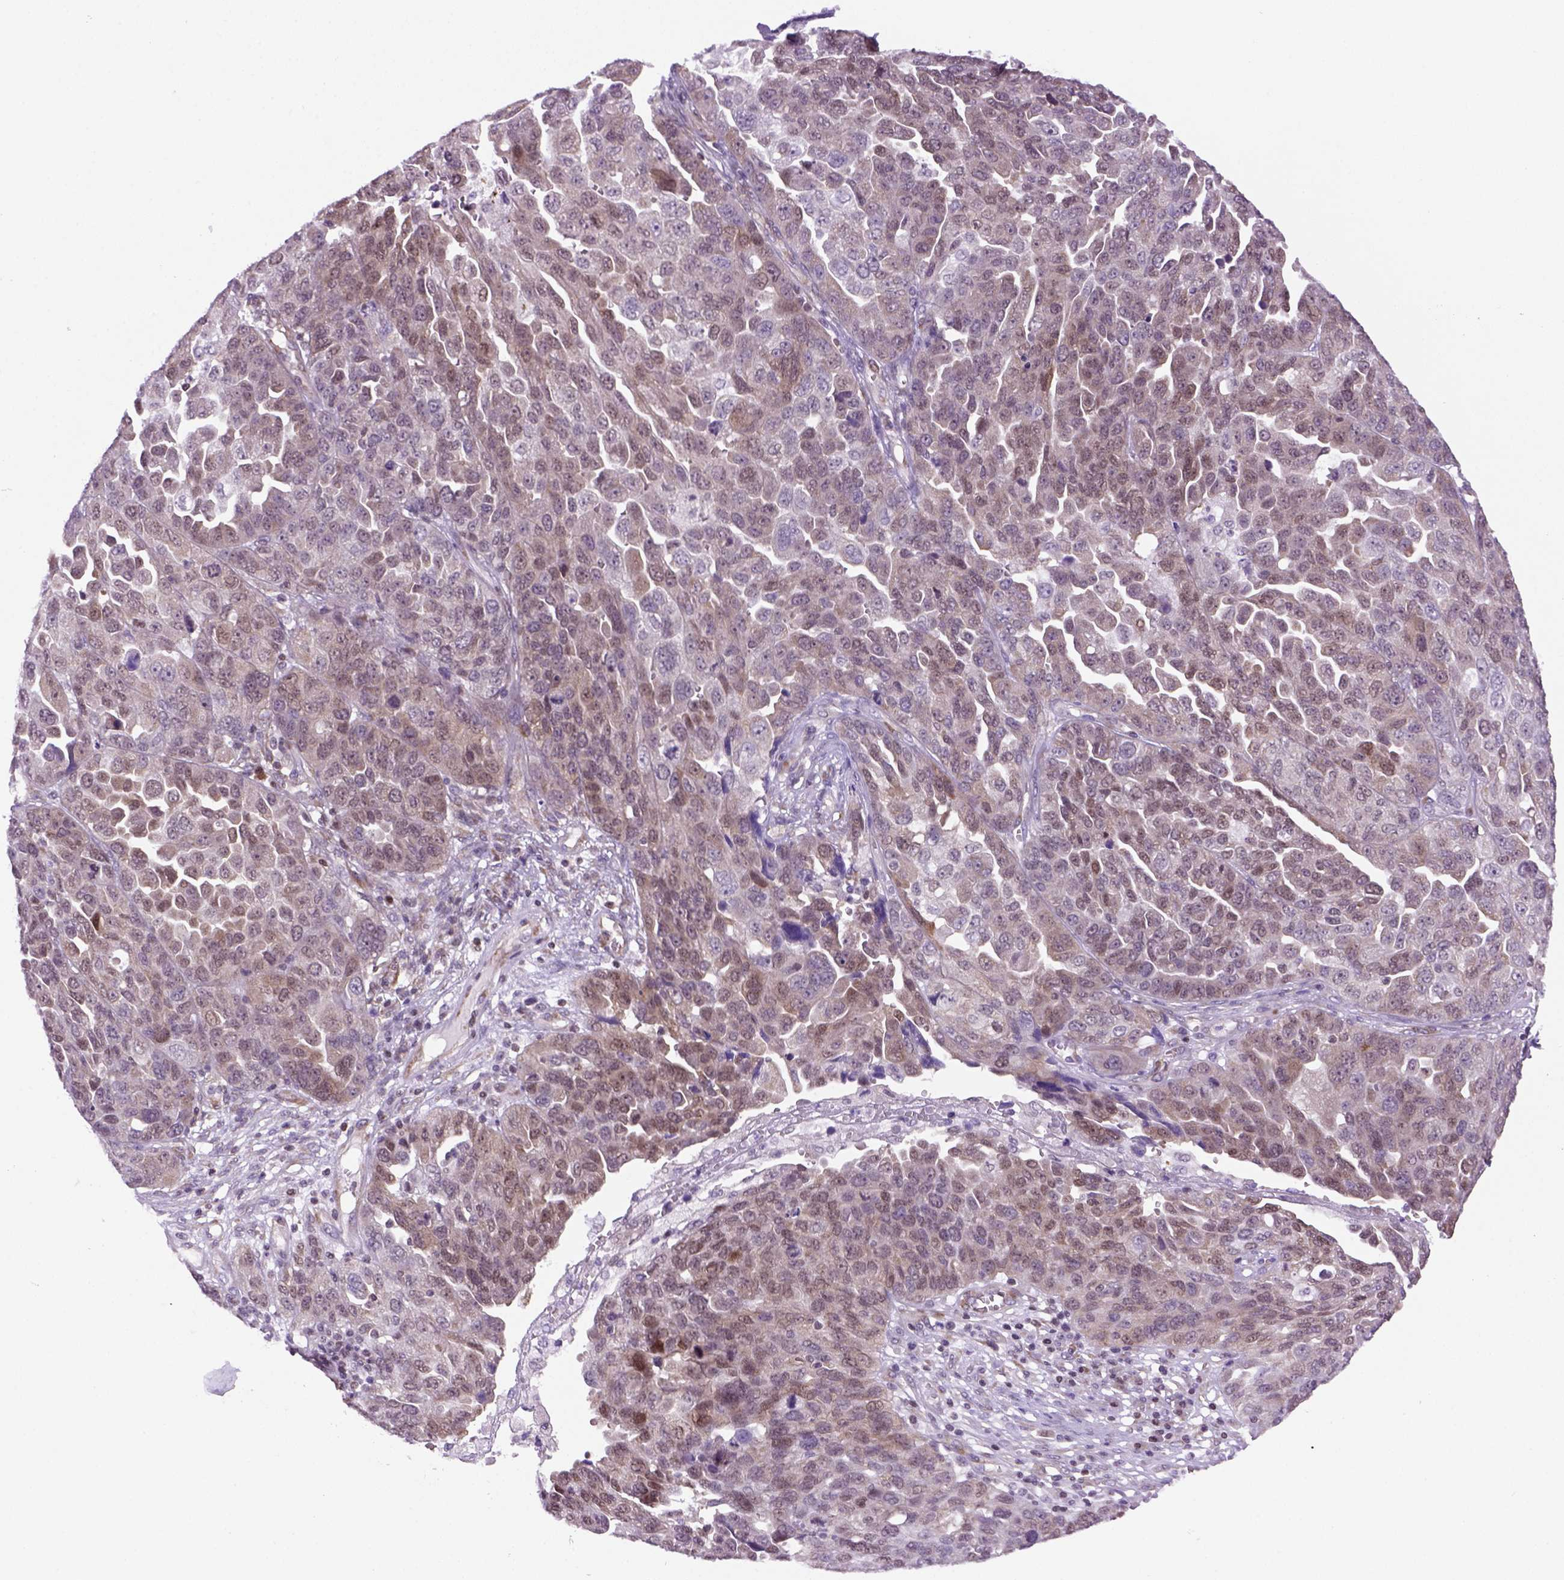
{"staining": {"intensity": "weak", "quantity": "<25%", "location": "cytoplasmic/membranous,nuclear"}, "tissue": "ovarian cancer", "cell_type": "Tumor cells", "image_type": "cancer", "snomed": [{"axis": "morphology", "description": "Cystadenocarcinoma, serous, NOS"}, {"axis": "topography", "description": "Ovary"}], "caption": "DAB immunohistochemical staining of human ovarian cancer reveals no significant positivity in tumor cells.", "gene": "MGMT", "patient": {"sex": "female", "age": 87}}